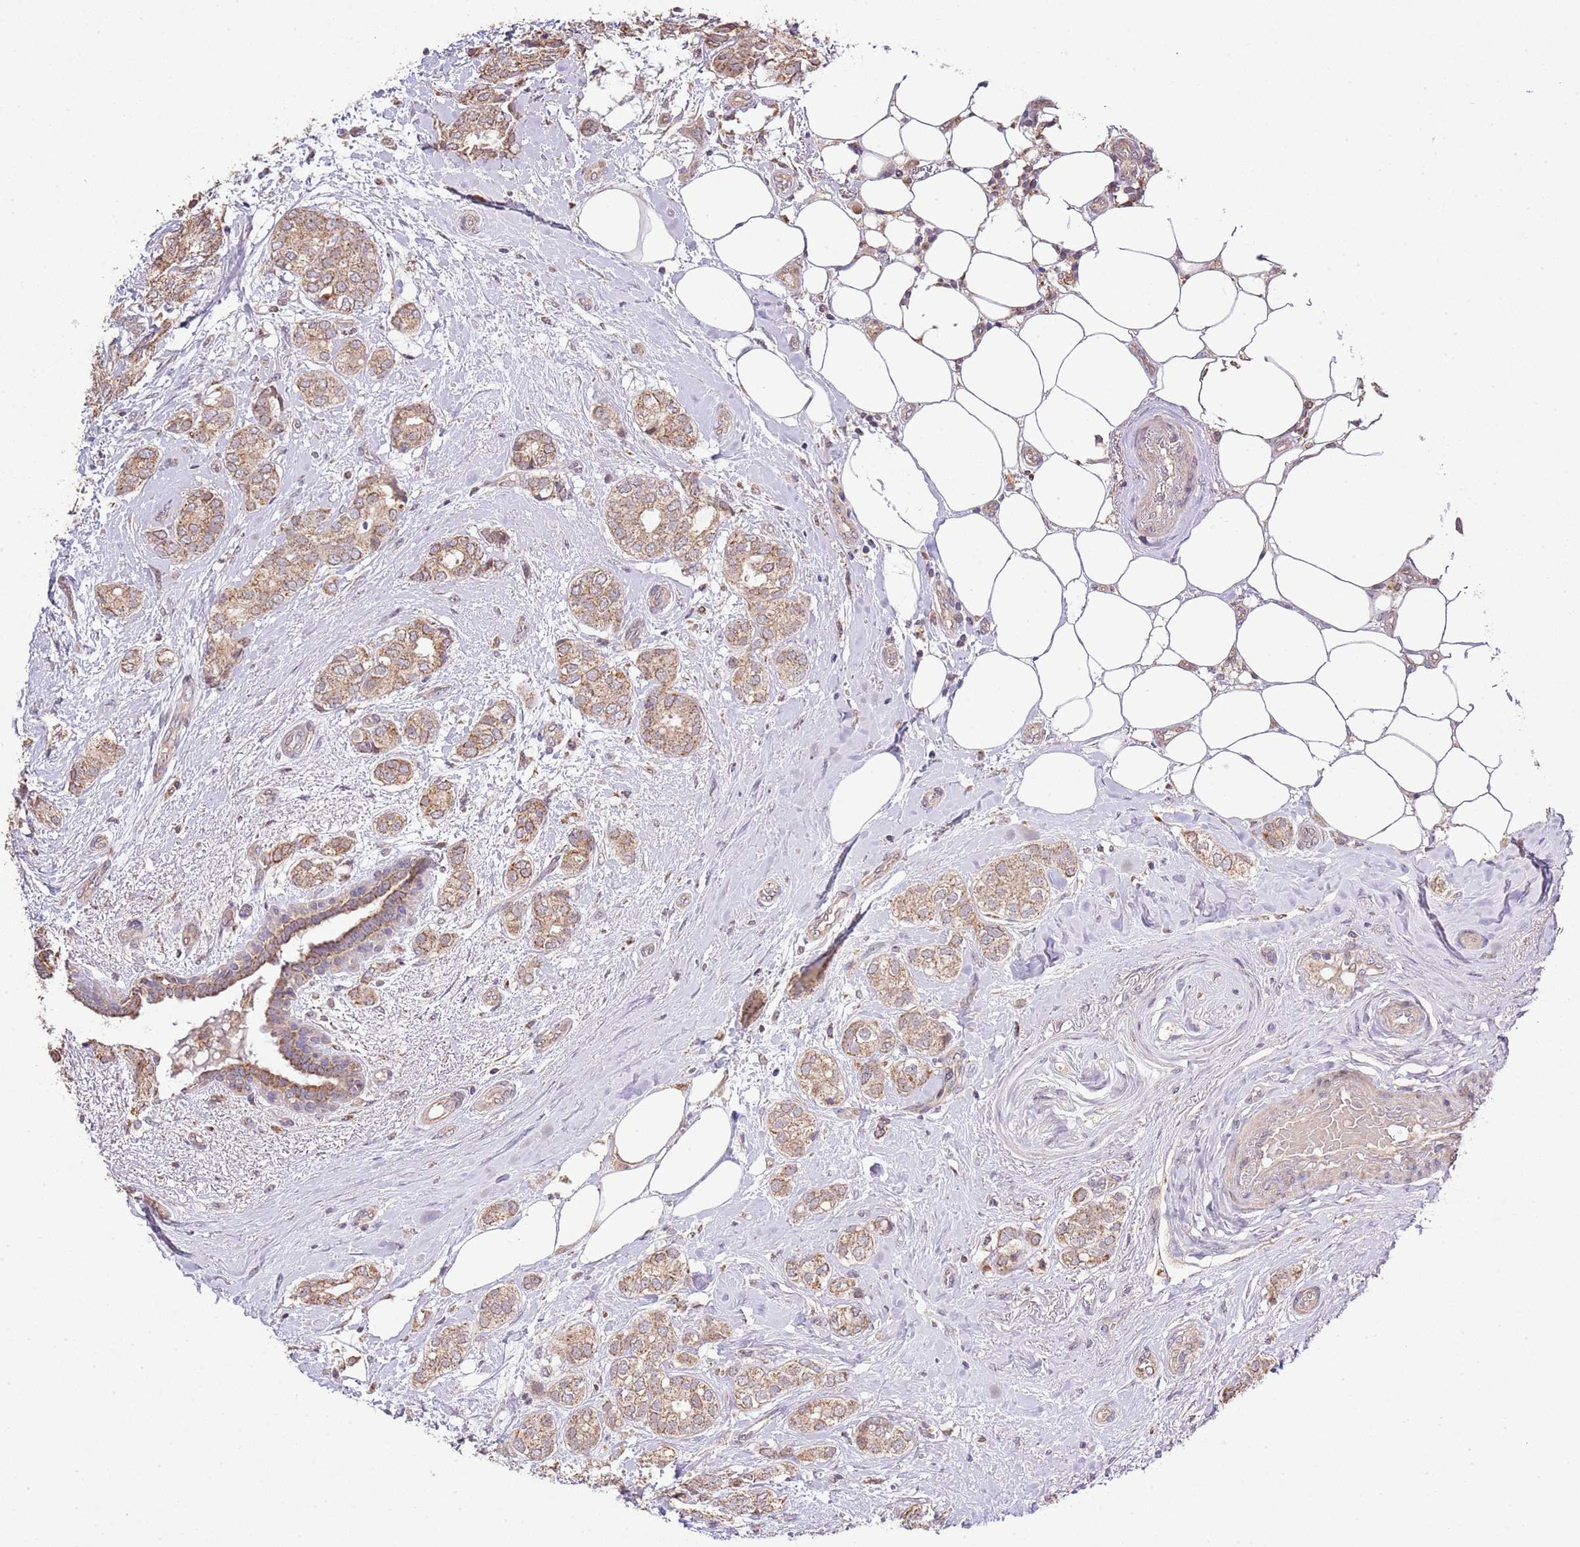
{"staining": {"intensity": "moderate", "quantity": ">75%", "location": "cytoplasmic/membranous"}, "tissue": "breast cancer", "cell_type": "Tumor cells", "image_type": "cancer", "snomed": [{"axis": "morphology", "description": "Duct carcinoma"}, {"axis": "topography", "description": "Breast"}], "caption": "The micrograph displays a brown stain indicating the presence of a protein in the cytoplasmic/membranous of tumor cells in invasive ductal carcinoma (breast).", "gene": "IVD", "patient": {"sex": "female", "age": 73}}